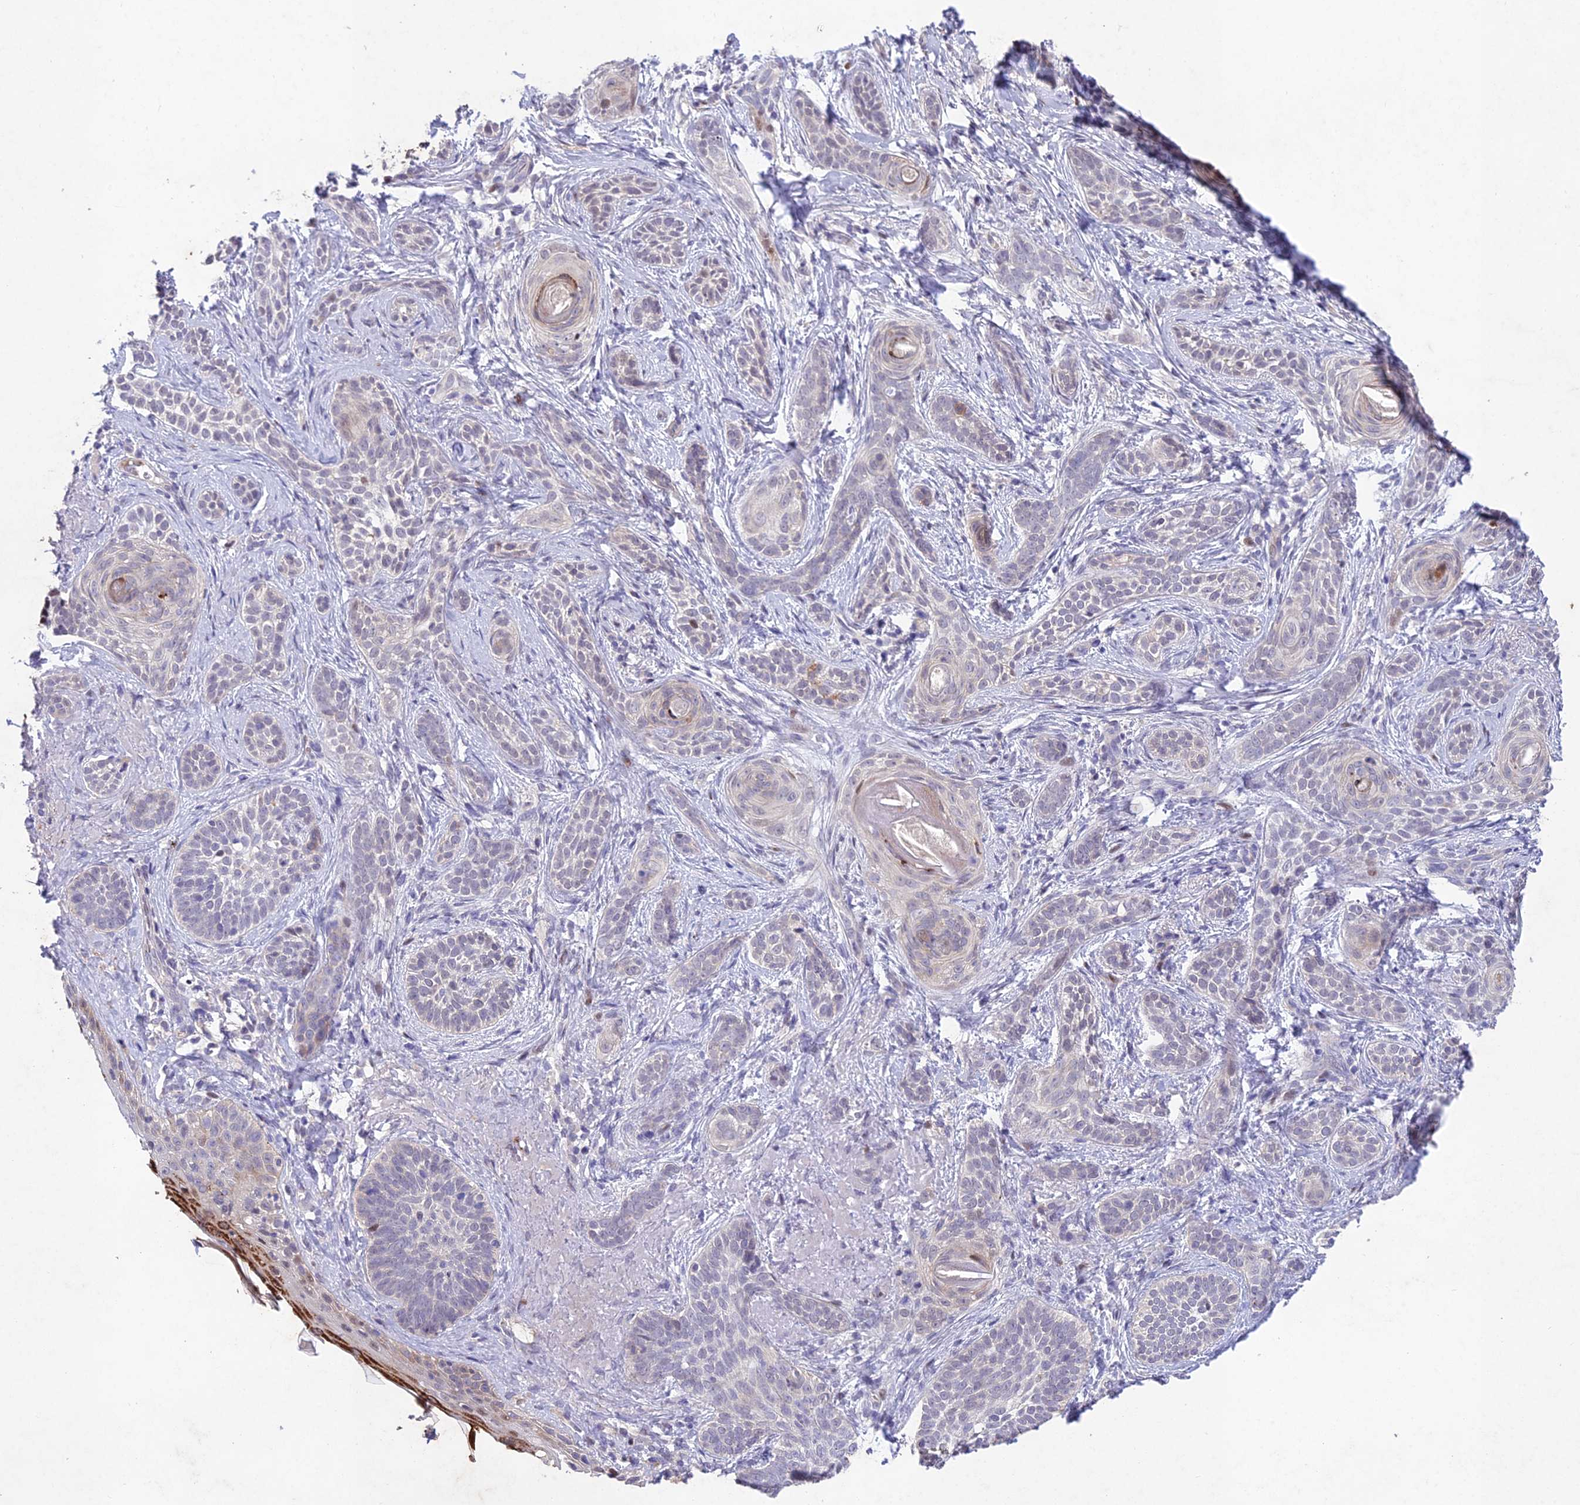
{"staining": {"intensity": "negative", "quantity": "none", "location": "none"}, "tissue": "skin cancer", "cell_type": "Tumor cells", "image_type": "cancer", "snomed": [{"axis": "morphology", "description": "Basal cell carcinoma"}, {"axis": "topography", "description": "Skin"}], "caption": "This image is of skin basal cell carcinoma stained with immunohistochemistry to label a protein in brown with the nuclei are counter-stained blue. There is no staining in tumor cells.", "gene": "ANKRD52", "patient": {"sex": "male", "age": 71}}